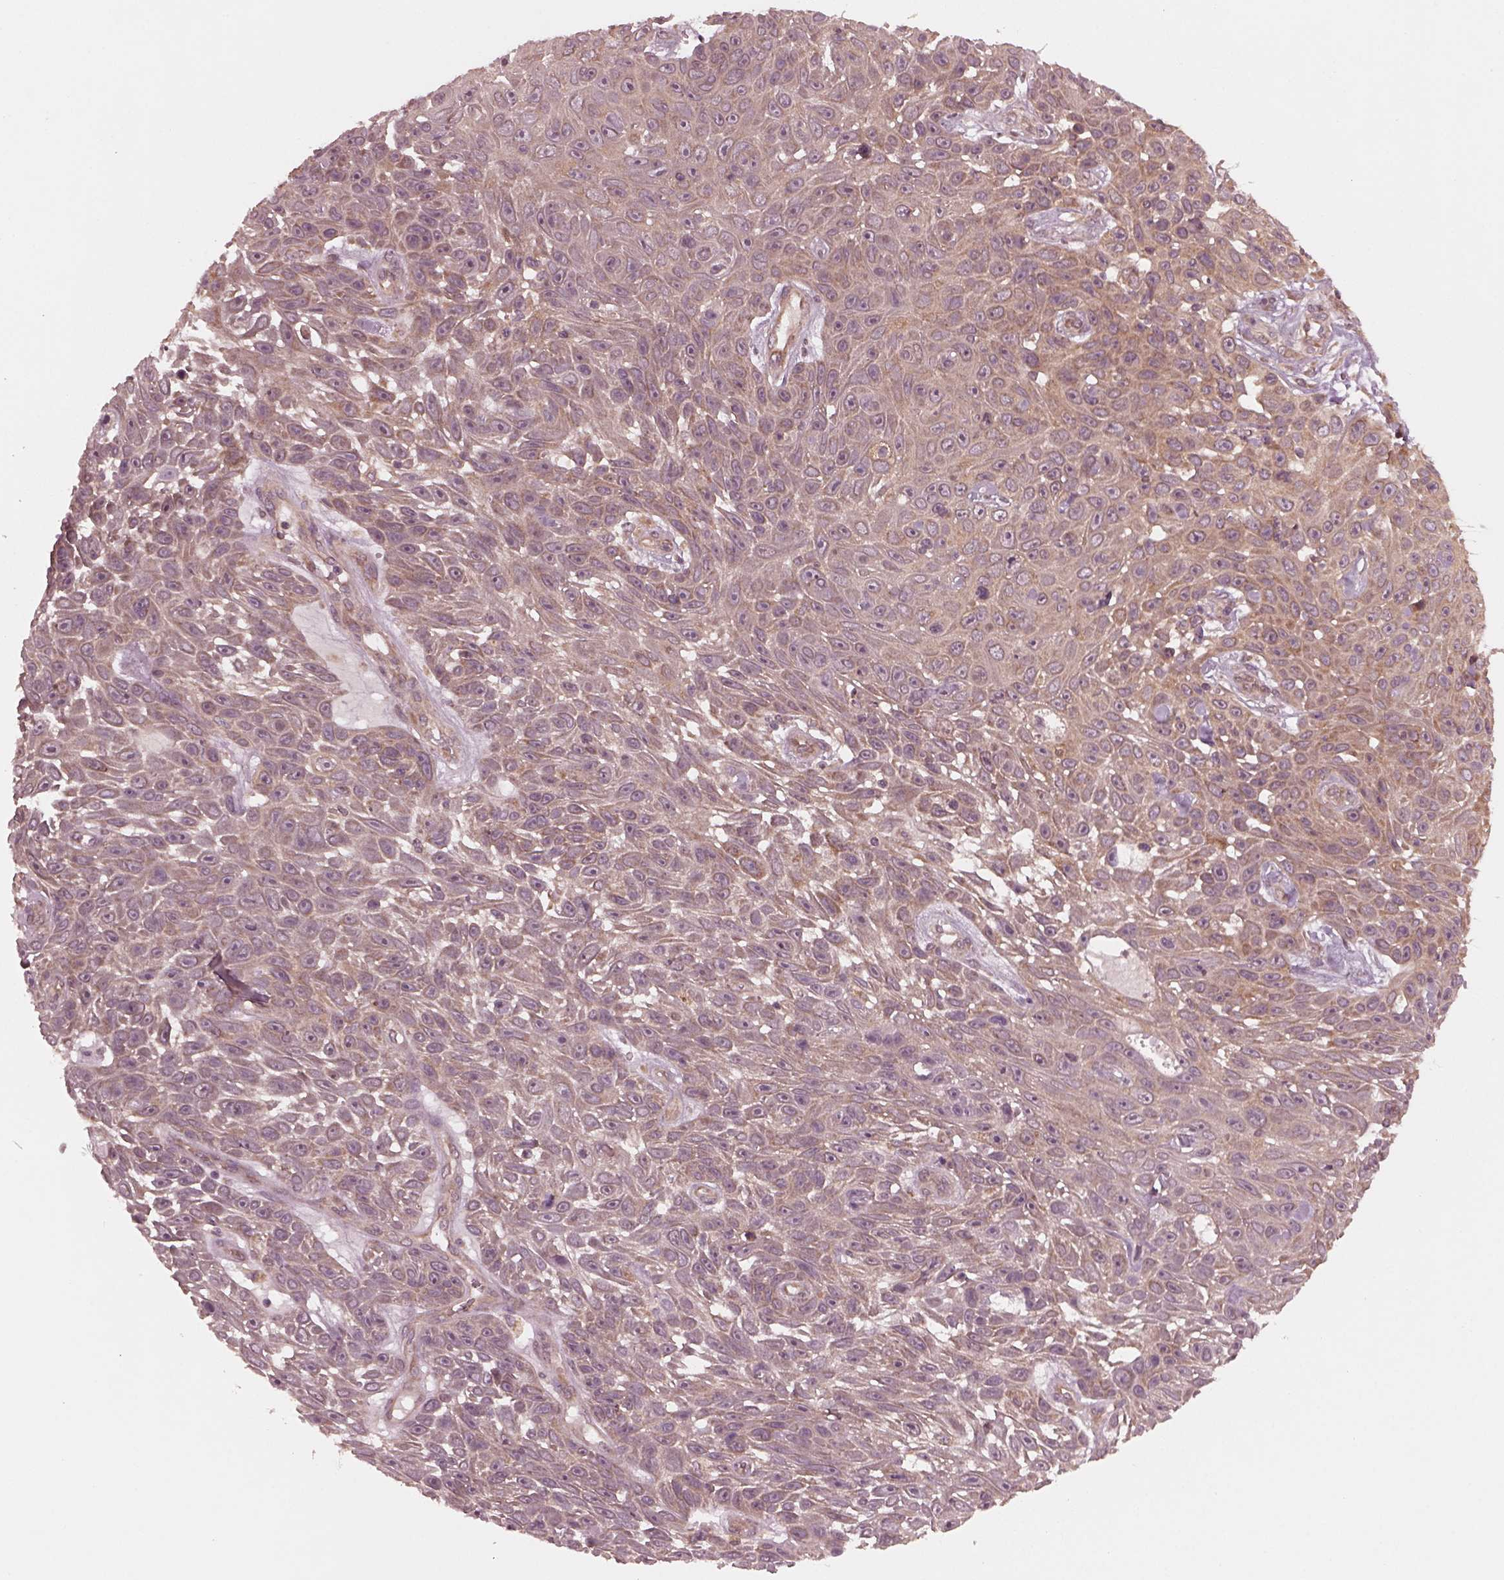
{"staining": {"intensity": "weak", "quantity": "25%-75%", "location": "cytoplasmic/membranous"}, "tissue": "skin cancer", "cell_type": "Tumor cells", "image_type": "cancer", "snomed": [{"axis": "morphology", "description": "Squamous cell carcinoma, NOS"}, {"axis": "topography", "description": "Skin"}], "caption": "Protein staining shows weak cytoplasmic/membranous positivity in approximately 25%-75% of tumor cells in squamous cell carcinoma (skin). (Stains: DAB in brown, nuclei in blue, Microscopy: brightfield microscopy at high magnification).", "gene": "FAF2", "patient": {"sex": "male", "age": 82}}